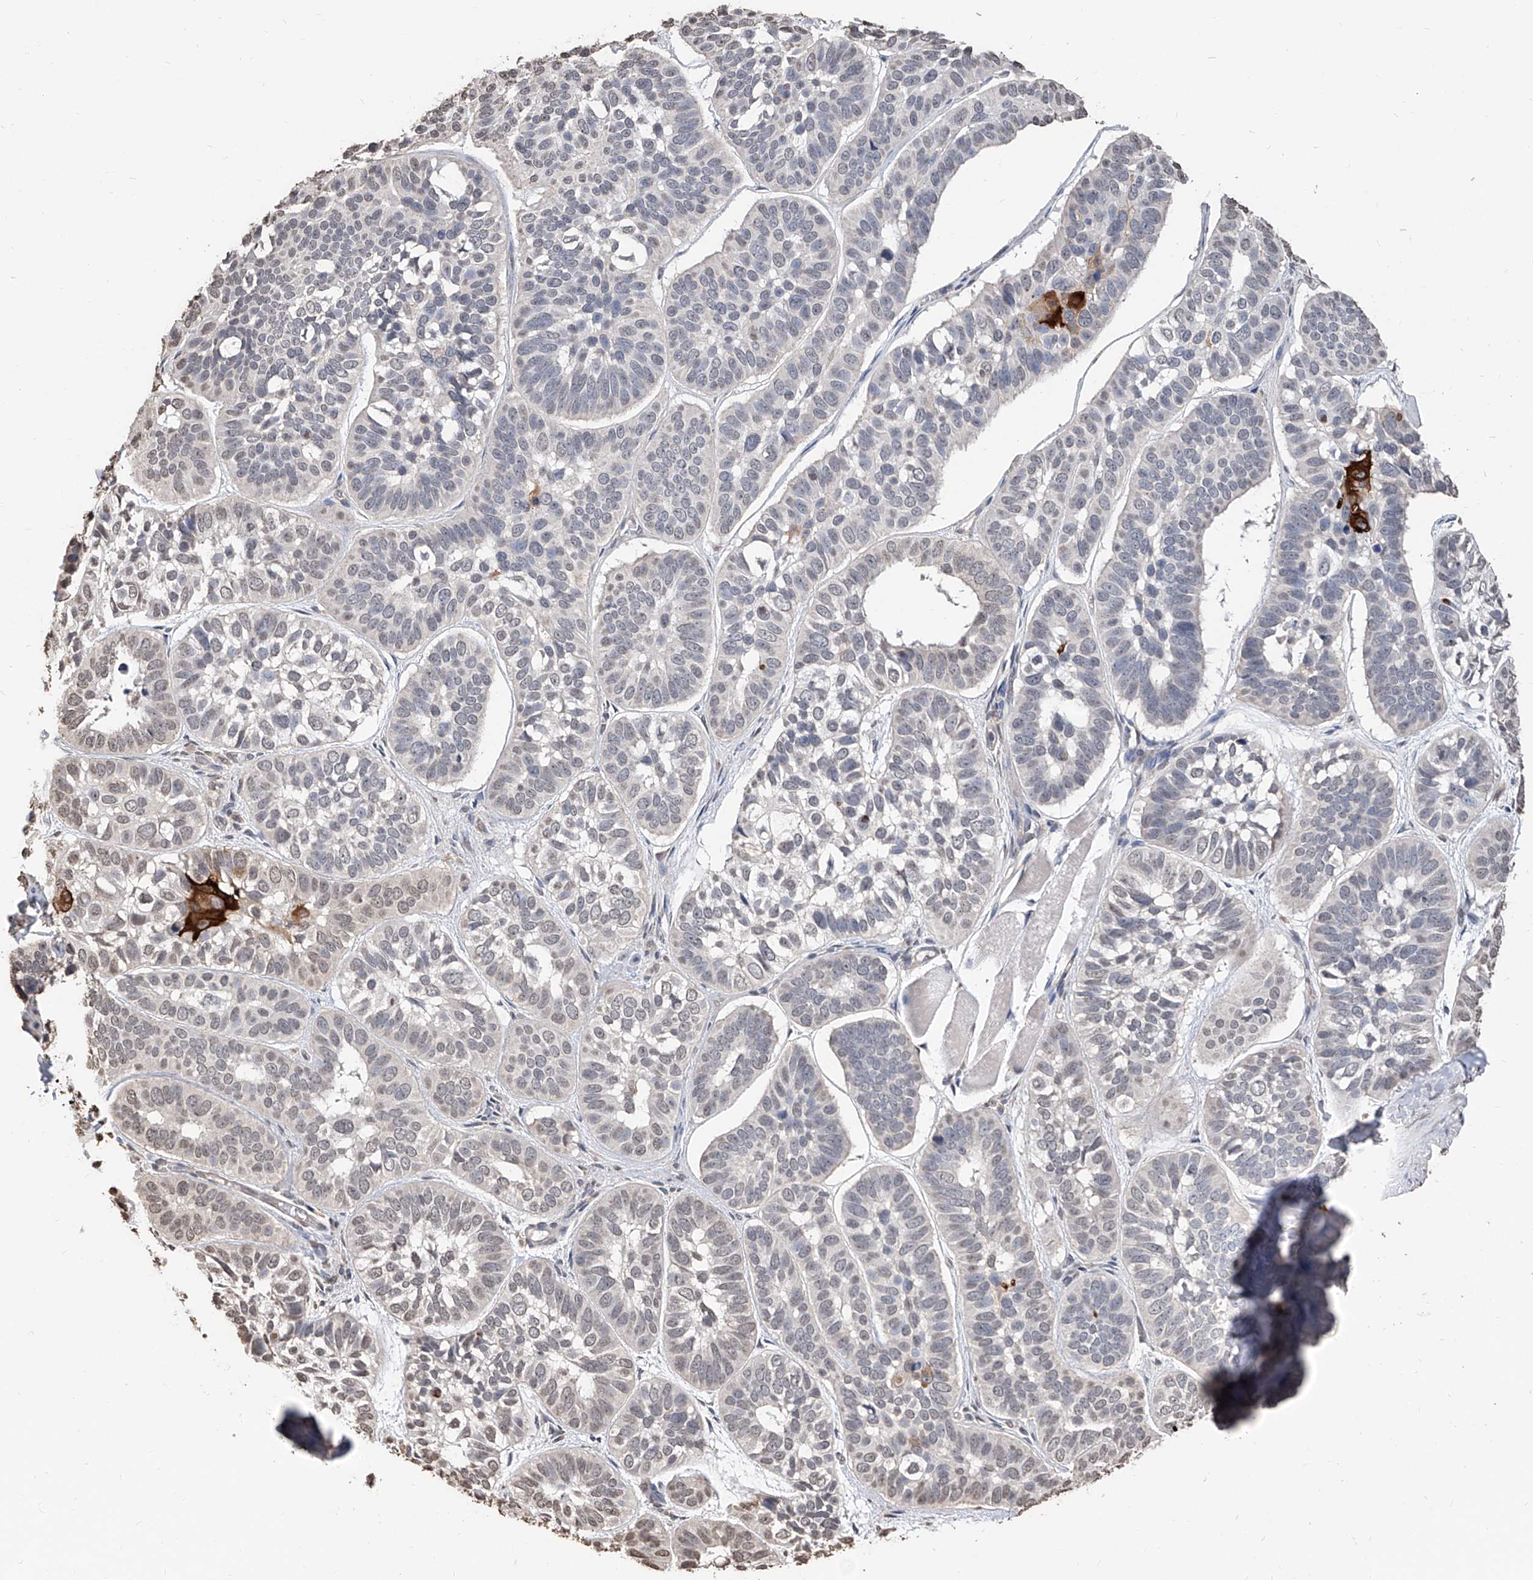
{"staining": {"intensity": "moderate", "quantity": "<25%", "location": "cytoplasmic/membranous,nuclear"}, "tissue": "skin cancer", "cell_type": "Tumor cells", "image_type": "cancer", "snomed": [{"axis": "morphology", "description": "Basal cell carcinoma"}, {"axis": "topography", "description": "Skin"}], "caption": "Protein positivity by immunohistochemistry (IHC) reveals moderate cytoplasmic/membranous and nuclear positivity in about <25% of tumor cells in basal cell carcinoma (skin).", "gene": "RP9", "patient": {"sex": "male", "age": 62}}